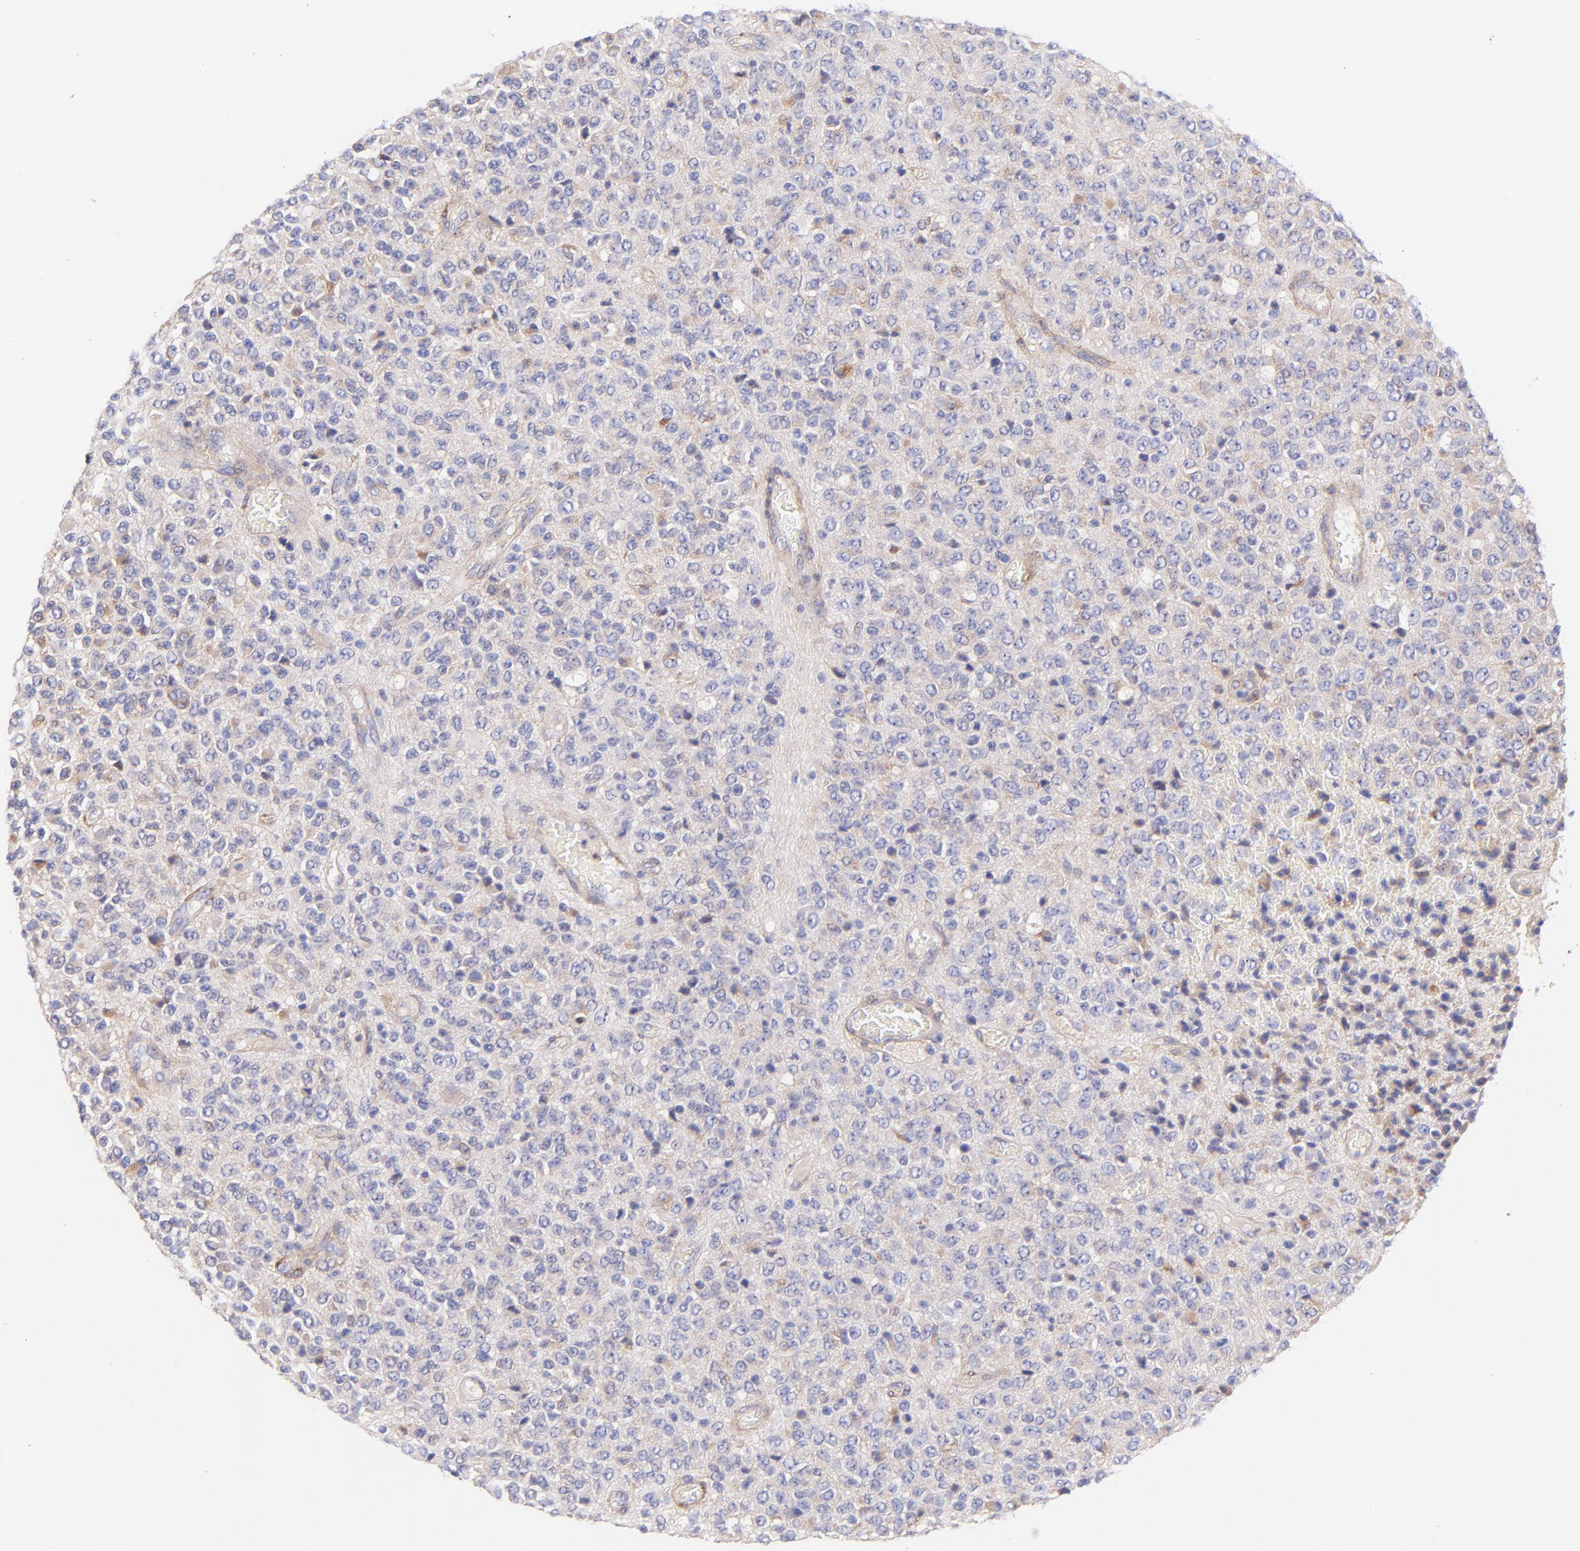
{"staining": {"intensity": "moderate", "quantity": "<25%", "location": "cytoplasmic/membranous"}, "tissue": "glioma", "cell_type": "Tumor cells", "image_type": "cancer", "snomed": [{"axis": "morphology", "description": "Glioma, malignant, High grade"}, {"axis": "topography", "description": "pancreas cauda"}], "caption": "Glioma was stained to show a protein in brown. There is low levels of moderate cytoplasmic/membranous expression in about <25% of tumor cells.", "gene": "BGN", "patient": {"sex": "male", "age": 60}}